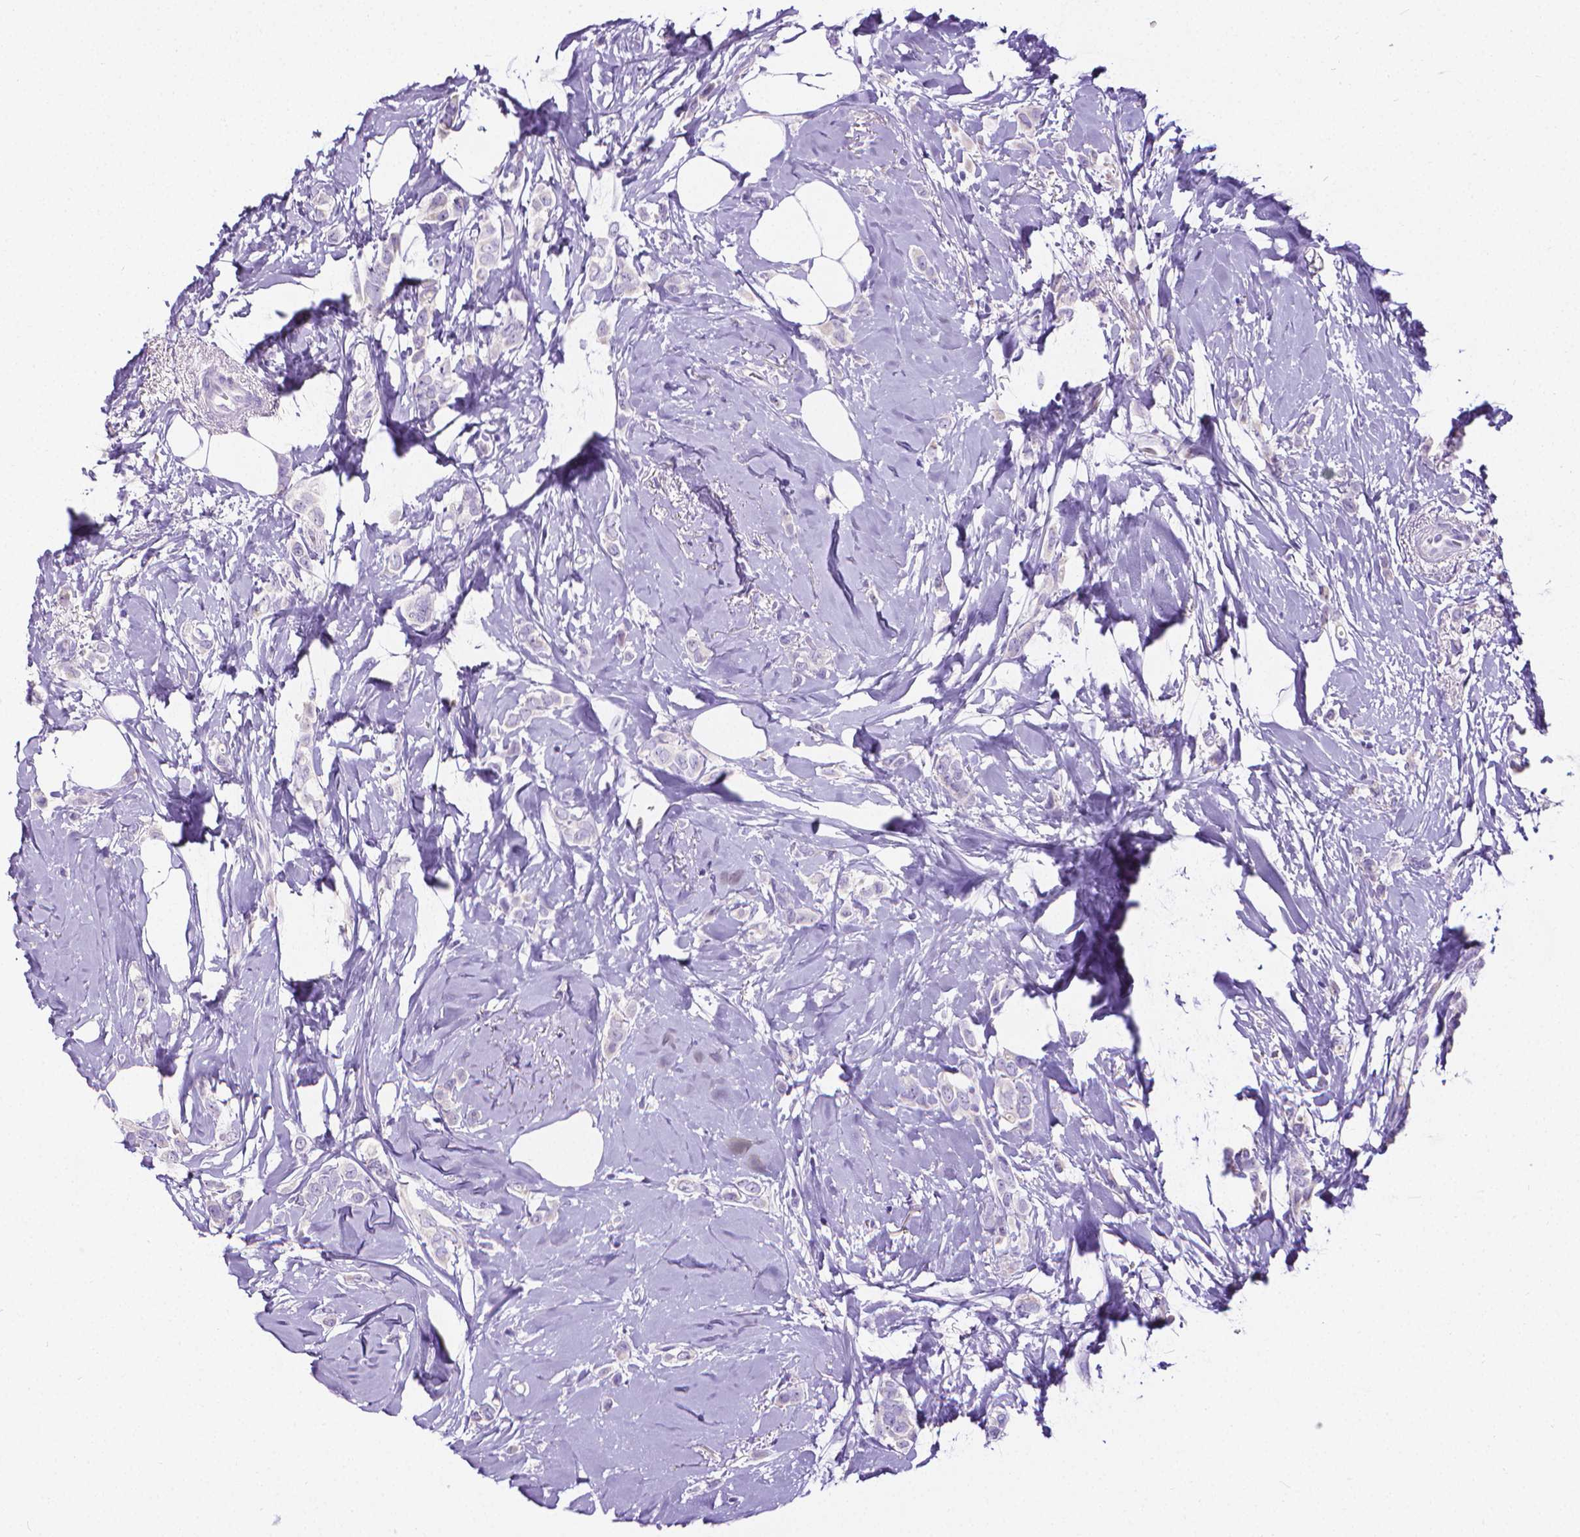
{"staining": {"intensity": "negative", "quantity": "none", "location": "none"}, "tissue": "breast cancer", "cell_type": "Tumor cells", "image_type": "cancer", "snomed": [{"axis": "morphology", "description": "Lobular carcinoma"}, {"axis": "topography", "description": "Breast"}], "caption": "Immunohistochemical staining of breast lobular carcinoma reveals no significant positivity in tumor cells. Brightfield microscopy of IHC stained with DAB (brown) and hematoxylin (blue), captured at high magnification.", "gene": "MMP9", "patient": {"sex": "female", "age": 66}}